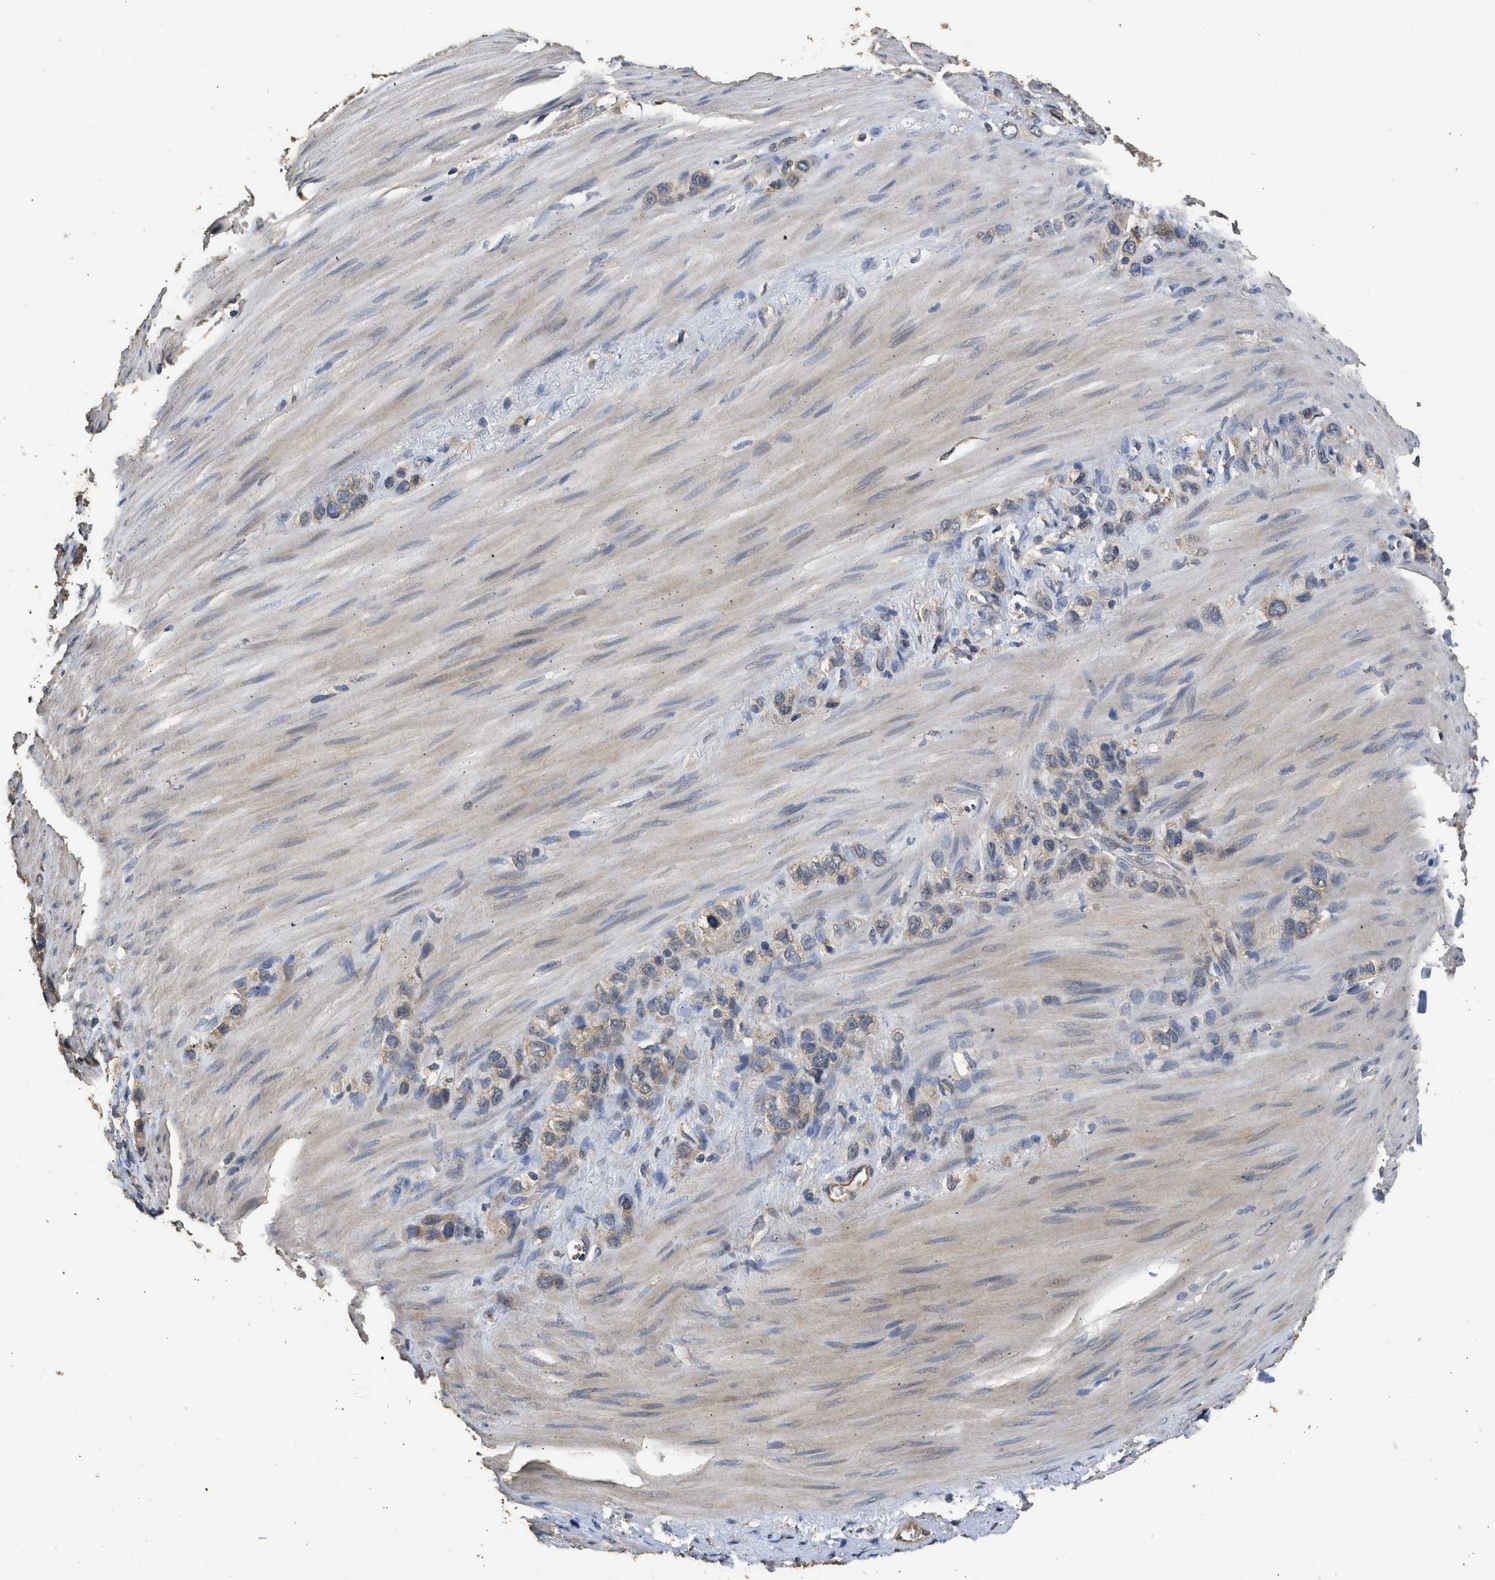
{"staining": {"intensity": "weak", "quantity": ">75%", "location": "cytoplasmic/membranous"}, "tissue": "stomach cancer", "cell_type": "Tumor cells", "image_type": "cancer", "snomed": [{"axis": "morphology", "description": "Adenocarcinoma, NOS"}, {"axis": "morphology", "description": "Adenocarcinoma, High grade"}, {"axis": "topography", "description": "Stomach, upper"}, {"axis": "topography", "description": "Stomach, lower"}], "caption": "Protein staining demonstrates weak cytoplasmic/membranous positivity in about >75% of tumor cells in stomach cancer (high-grade adenocarcinoma).", "gene": "SPINT2", "patient": {"sex": "female", "age": 65}}